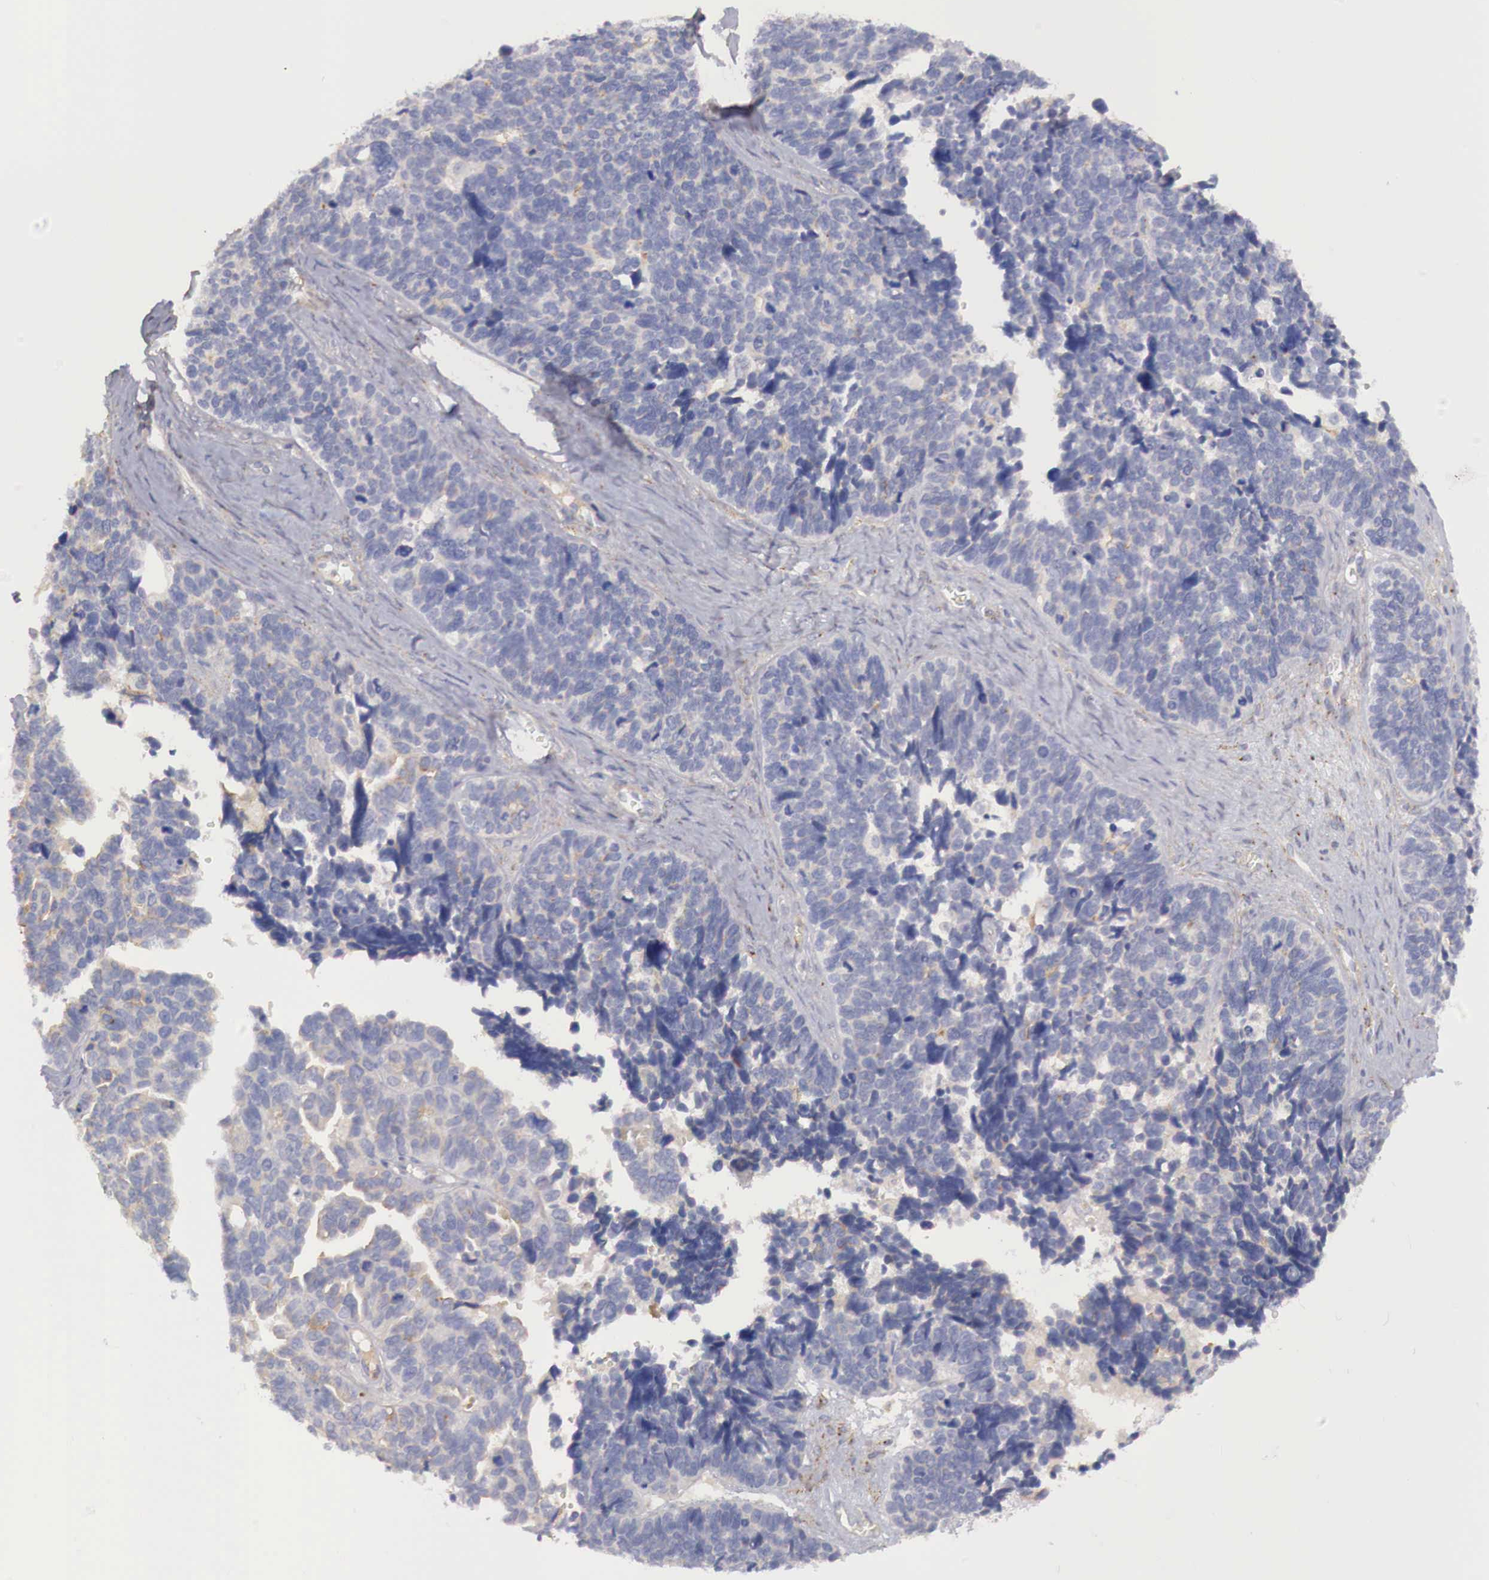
{"staining": {"intensity": "negative", "quantity": "none", "location": "none"}, "tissue": "ovarian cancer", "cell_type": "Tumor cells", "image_type": "cancer", "snomed": [{"axis": "morphology", "description": "Cystadenocarcinoma, serous, NOS"}, {"axis": "topography", "description": "Ovary"}], "caption": "A micrograph of human serous cystadenocarcinoma (ovarian) is negative for staining in tumor cells.", "gene": "KLHDC7B", "patient": {"sex": "female", "age": 77}}